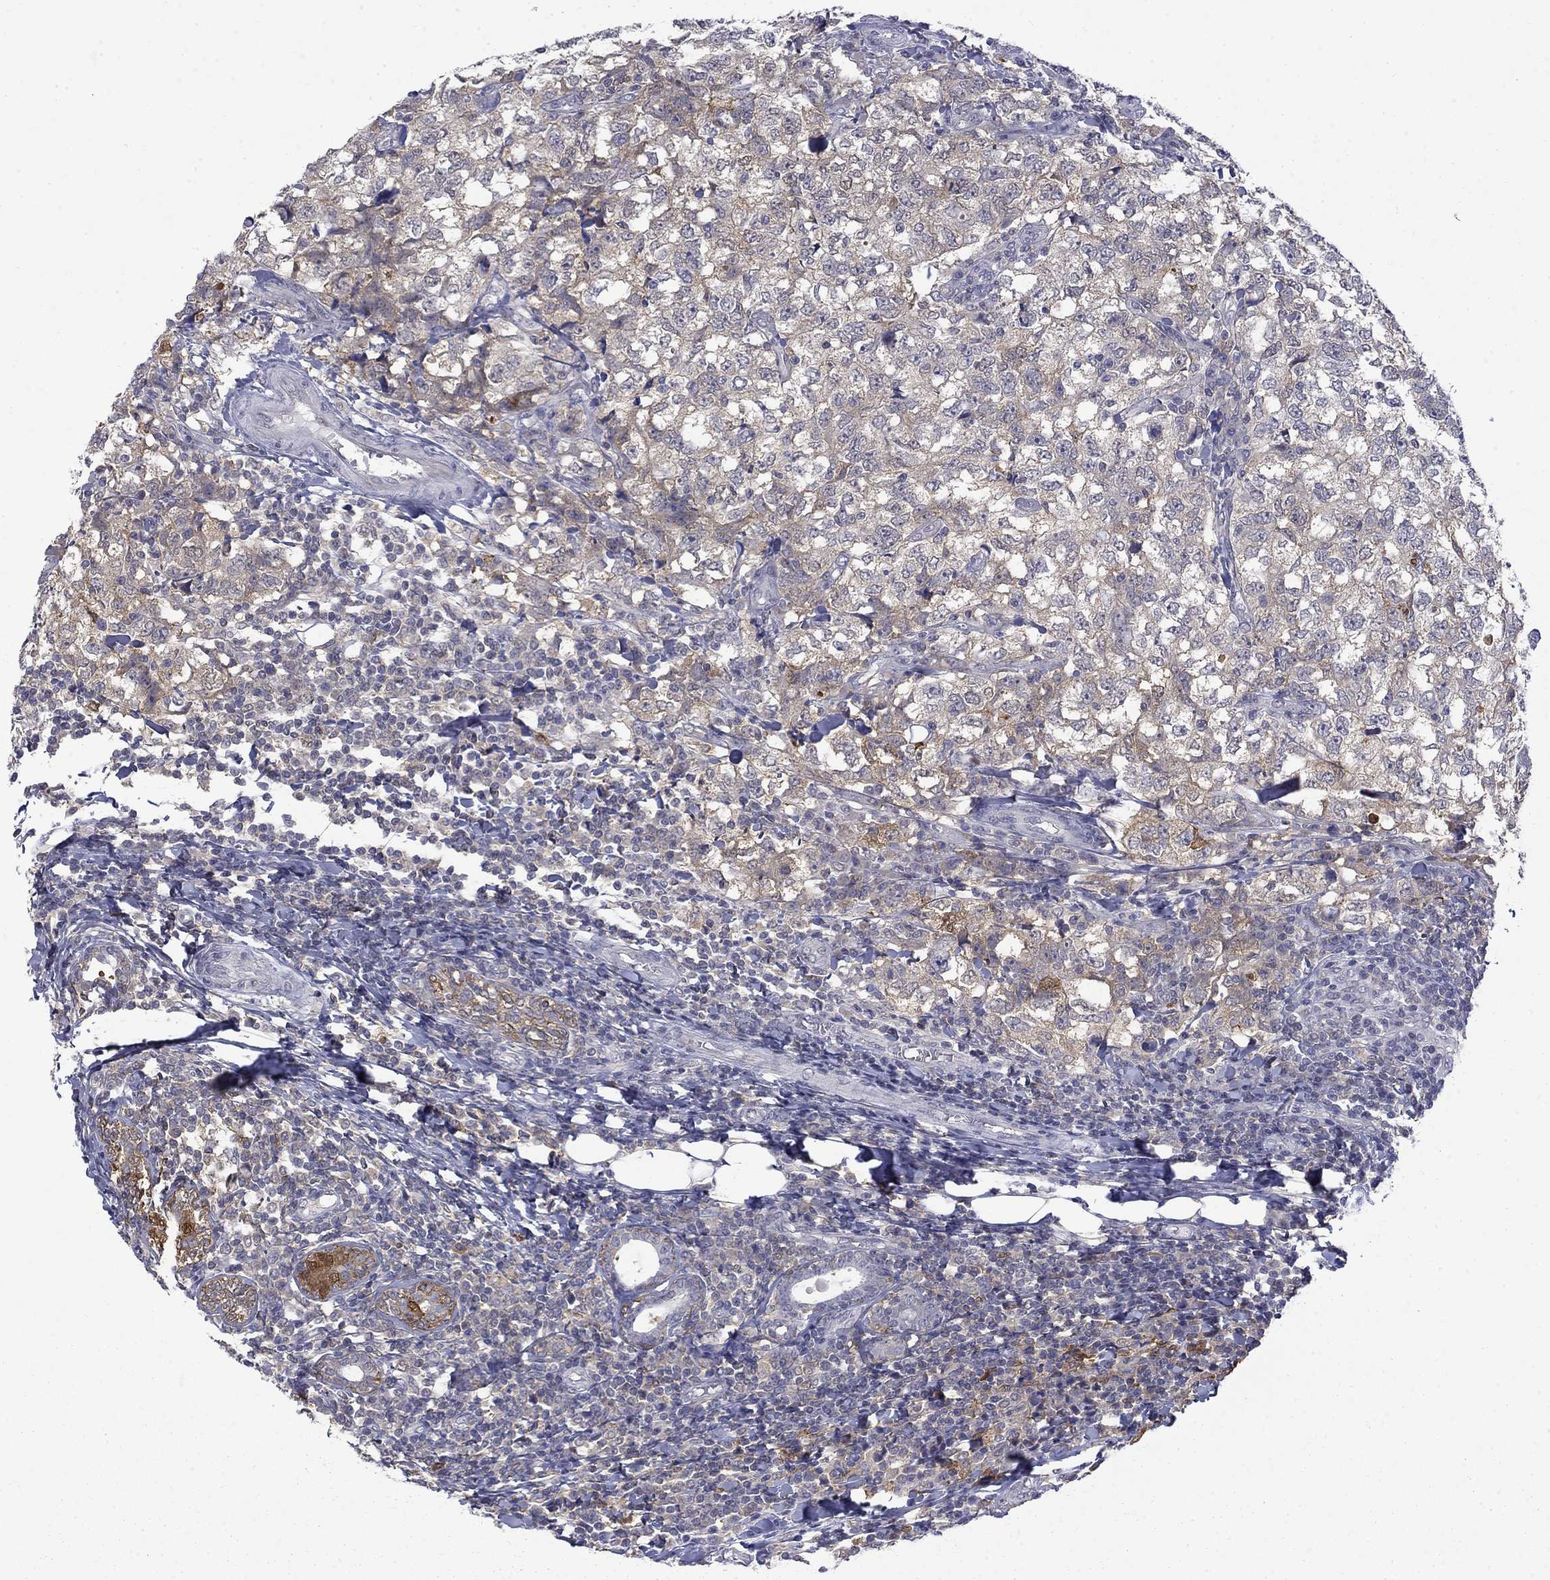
{"staining": {"intensity": "strong", "quantity": "<25%", "location": "cytoplasmic/membranous,nuclear"}, "tissue": "breast cancer", "cell_type": "Tumor cells", "image_type": "cancer", "snomed": [{"axis": "morphology", "description": "Duct carcinoma"}, {"axis": "topography", "description": "Breast"}], "caption": "Immunohistochemical staining of human invasive ductal carcinoma (breast) reveals medium levels of strong cytoplasmic/membranous and nuclear protein positivity in approximately <25% of tumor cells.", "gene": "PCBP3", "patient": {"sex": "female", "age": 30}}